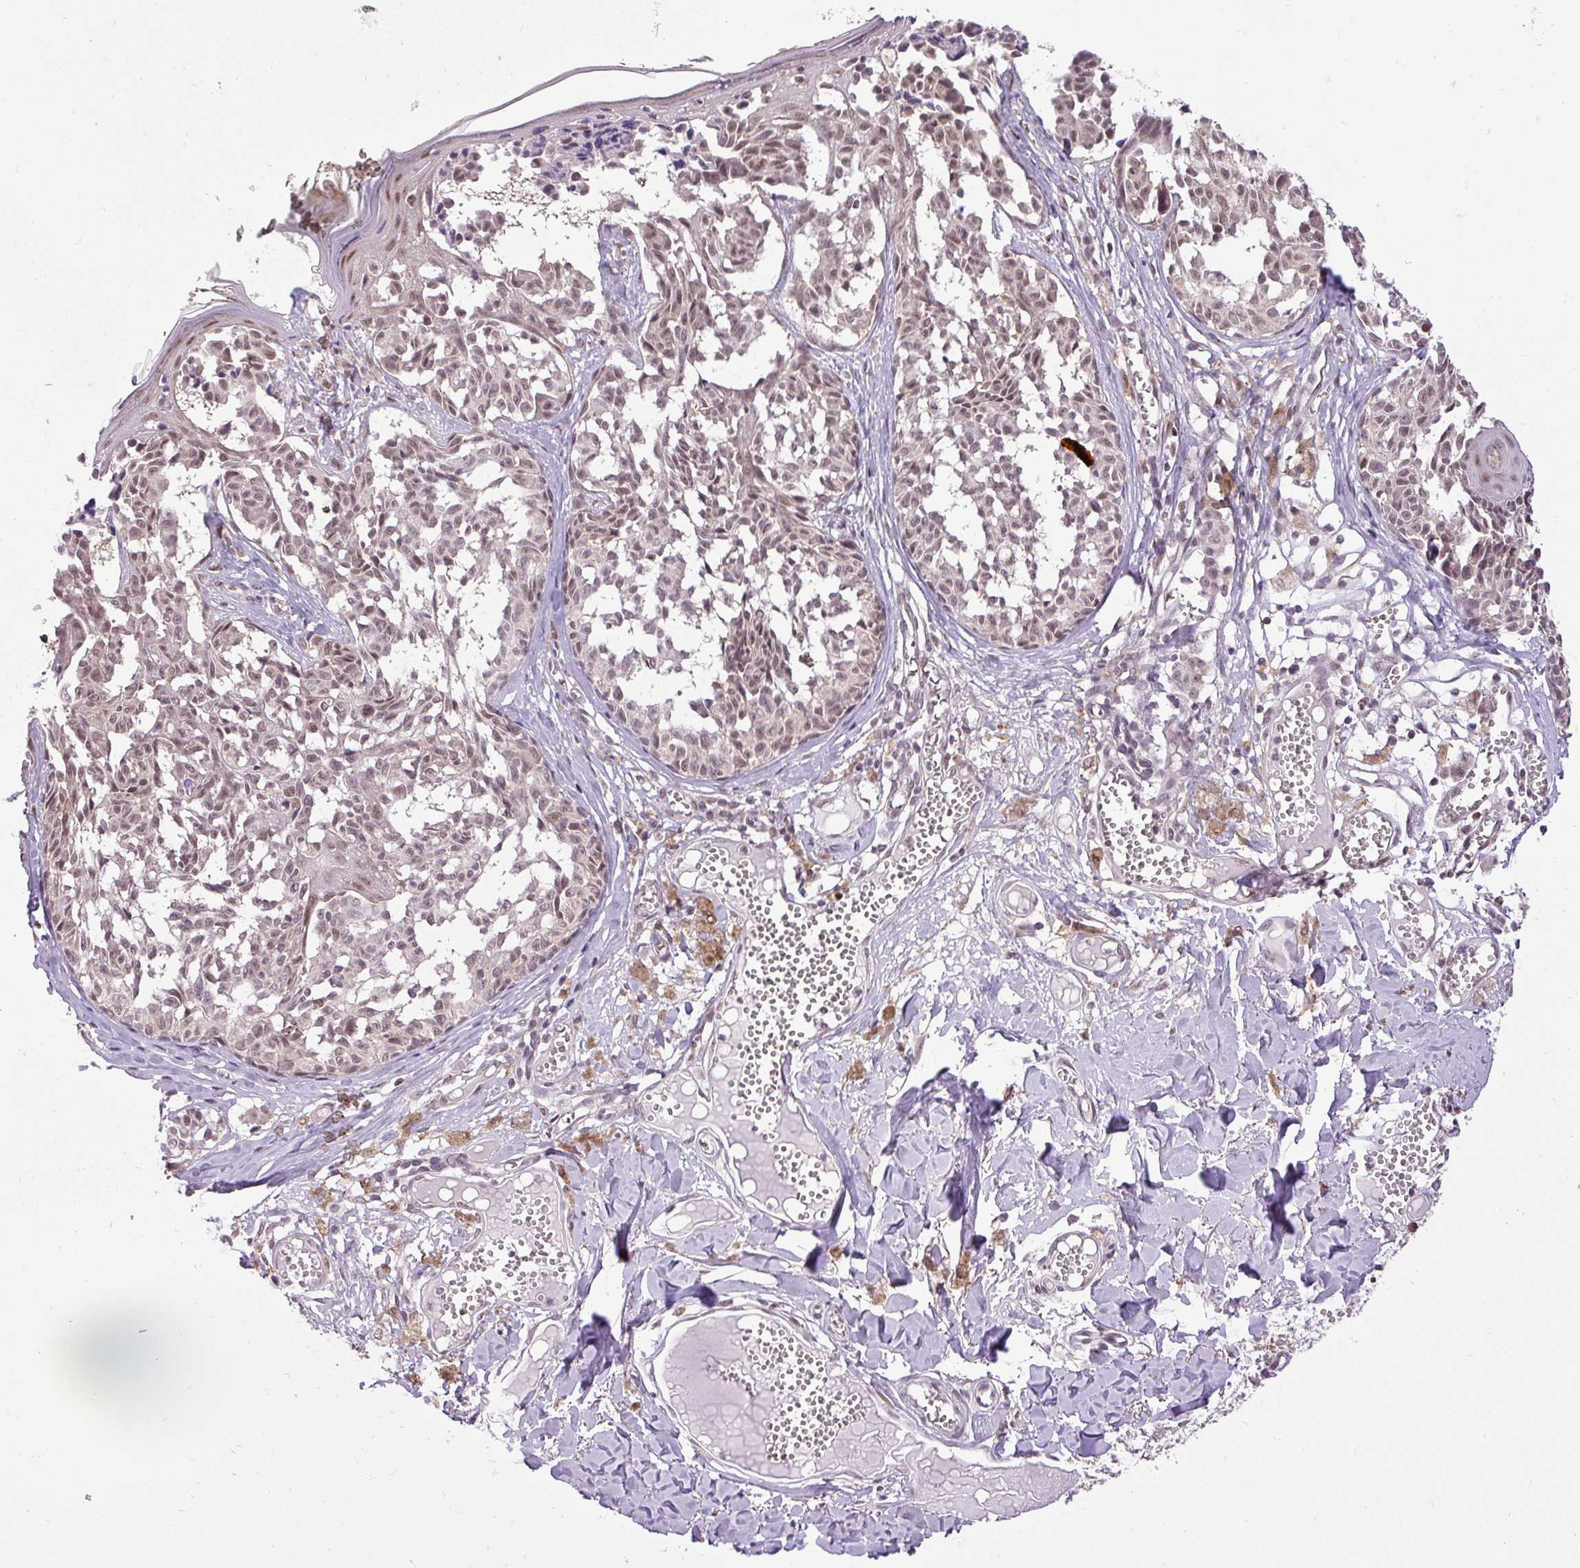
{"staining": {"intensity": "weak", "quantity": ">75%", "location": "nuclear"}, "tissue": "melanoma", "cell_type": "Tumor cells", "image_type": "cancer", "snomed": [{"axis": "morphology", "description": "Malignant melanoma, NOS"}, {"axis": "topography", "description": "Skin"}], "caption": "Approximately >75% of tumor cells in melanoma exhibit weak nuclear protein expression as visualized by brown immunohistochemical staining.", "gene": "MFHAS1", "patient": {"sex": "female", "age": 43}}